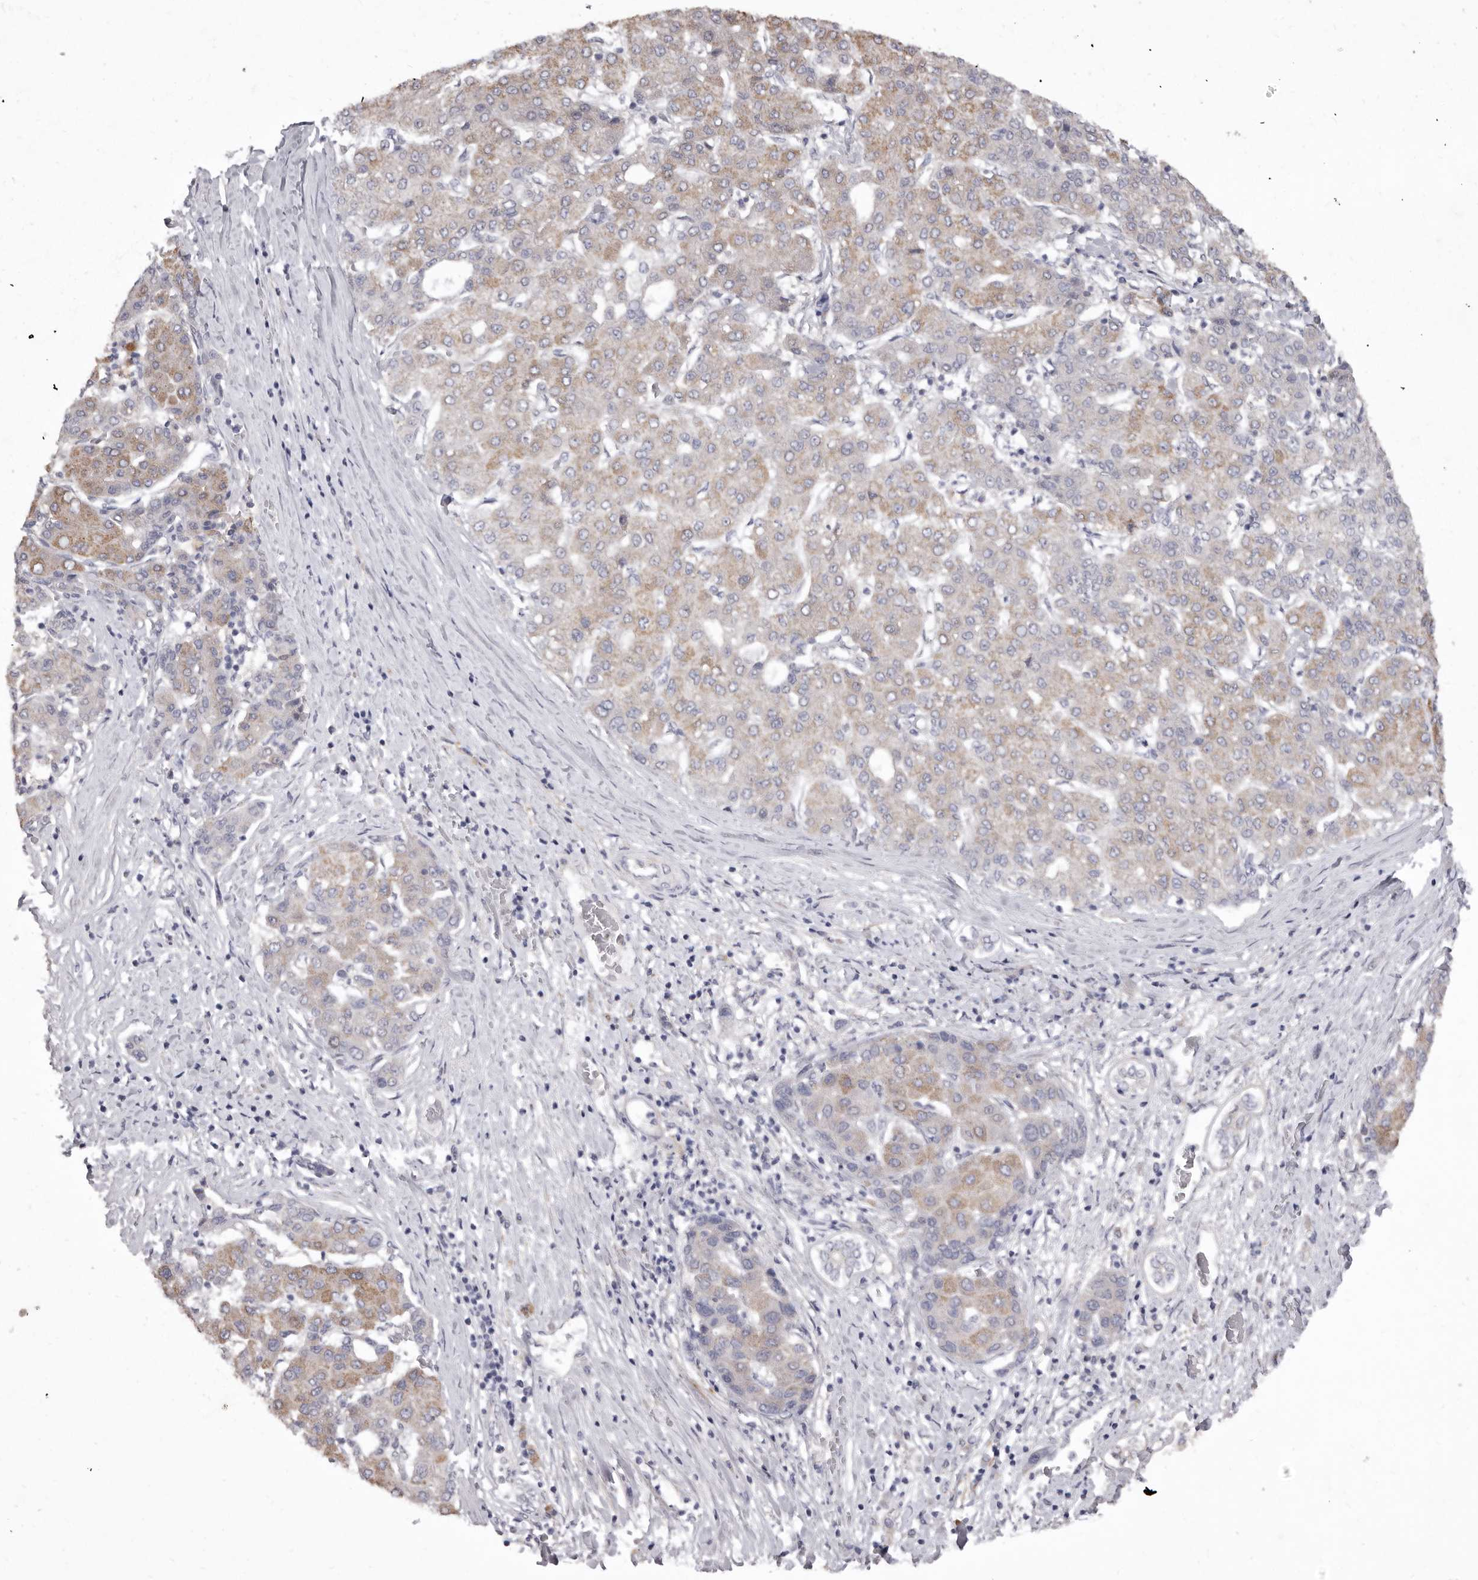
{"staining": {"intensity": "weak", "quantity": "25%-75%", "location": "cytoplasmic/membranous"}, "tissue": "liver cancer", "cell_type": "Tumor cells", "image_type": "cancer", "snomed": [{"axis": "morphology", "description": "Carcinoma, Hepatocellular, NOS"}, {"axis": "topography", "description": "Liver"}], "caption": "This micrograph shows hepatocellular carcinoma (liver) stained with immunohistochemistry to label a protein in brown. The cytoplasmic/membranous of tumor cells show weak positivity for the protein. Nuclei are counter-stained blue.", "gene": "P2RX6", "patient": {"sex": "male", "age": 65}}